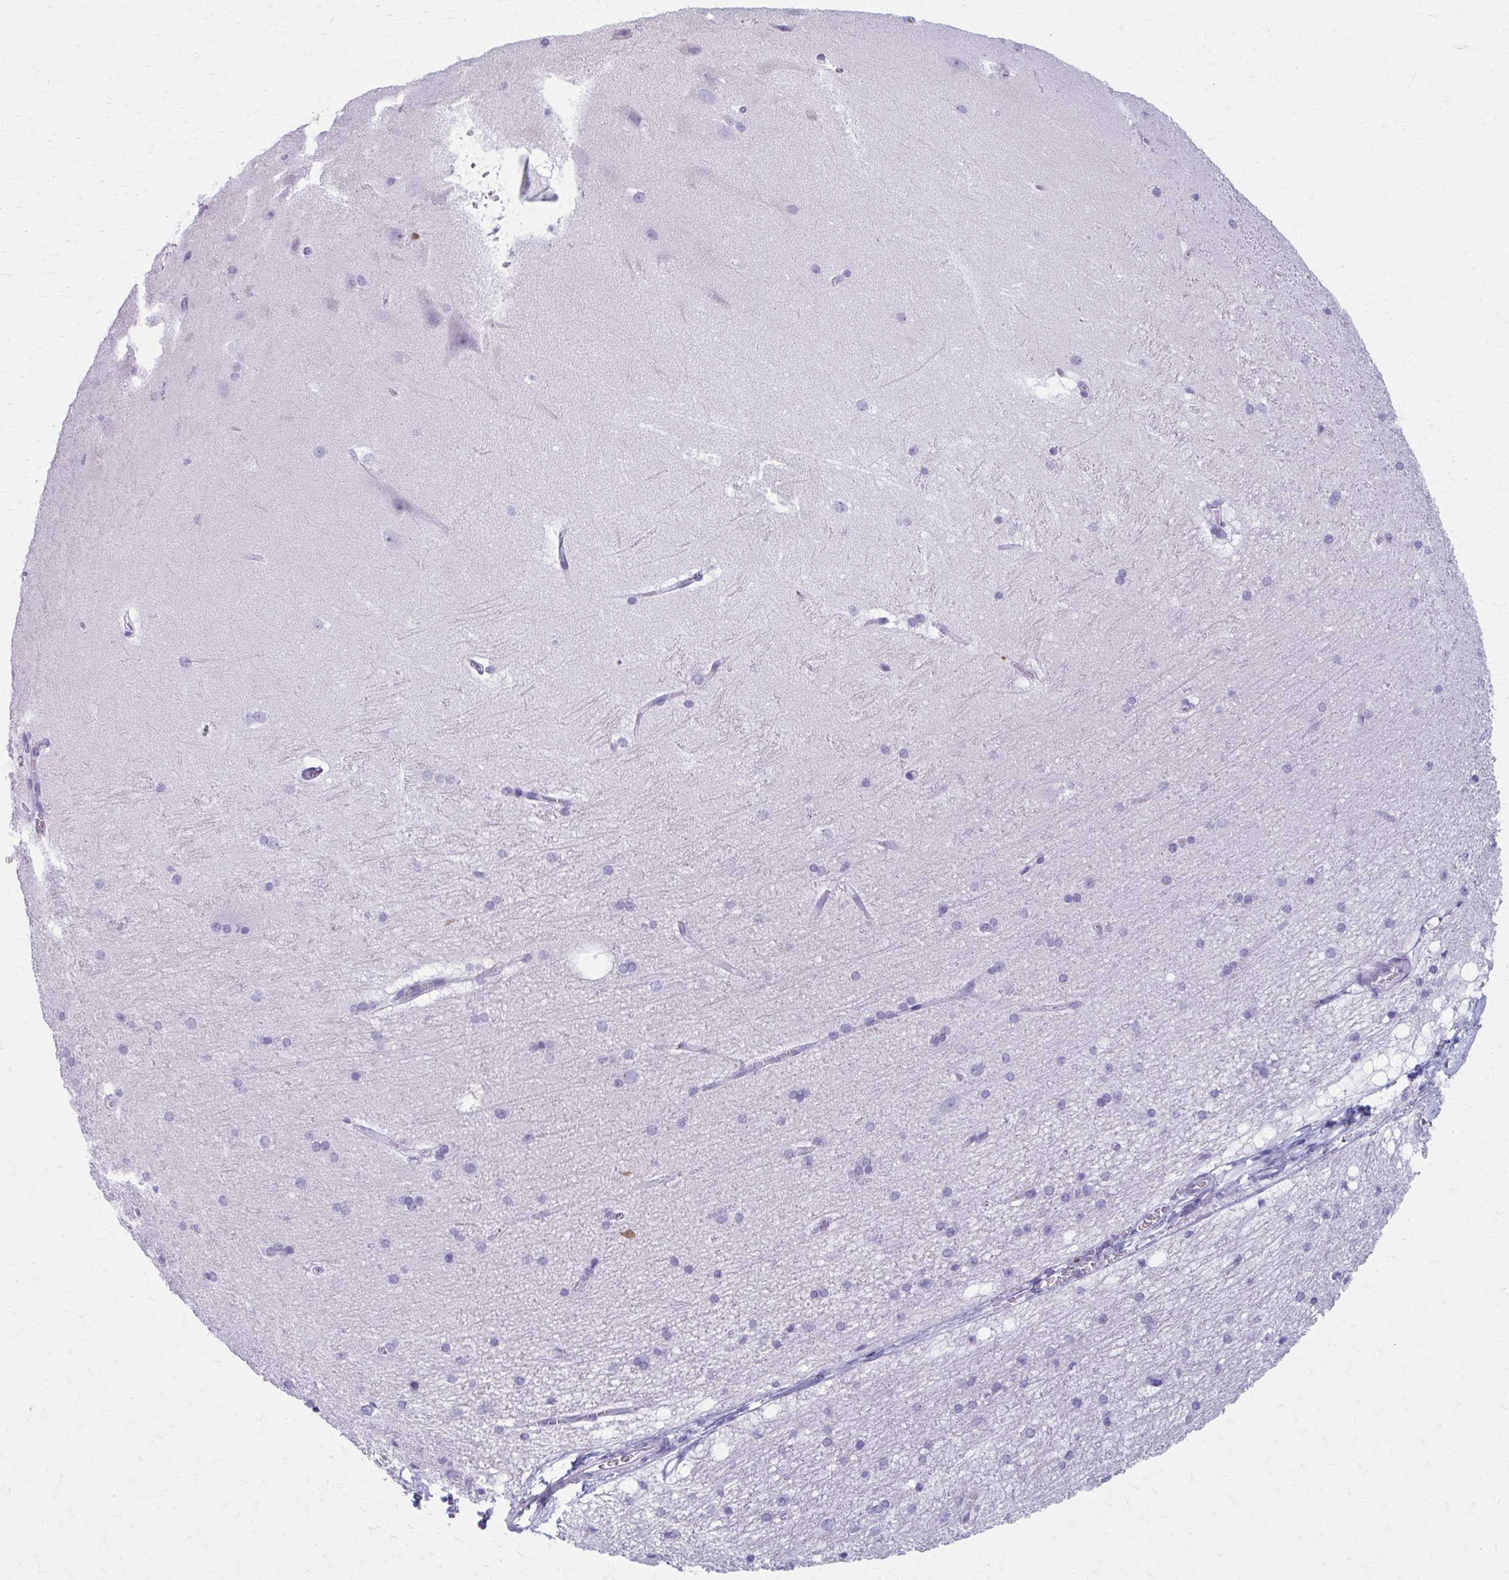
{"staining": {"intensity": "negative", "quantity": "none", "location": "none"}, "tissue": "hippocampus", "cell_type": "Glial cells", "image_type": "normal", "snomed": [{"axis": "morphology", "description": "Normal tissue, NOS"}, {"axis": "topography", "description": "Cerebral cortex"}, {"axis": "topography", "description": "Hippocampus"}], "caption": "Protein analysis of benign hippocampus displays no significant staining in glial cells. (Brightfield microscopy of DAB (3,3'-diaminobenzidine) IHC at high magnification).", "gene": "MPLKIP", "patient": {"sex": "female", "age": 19}}